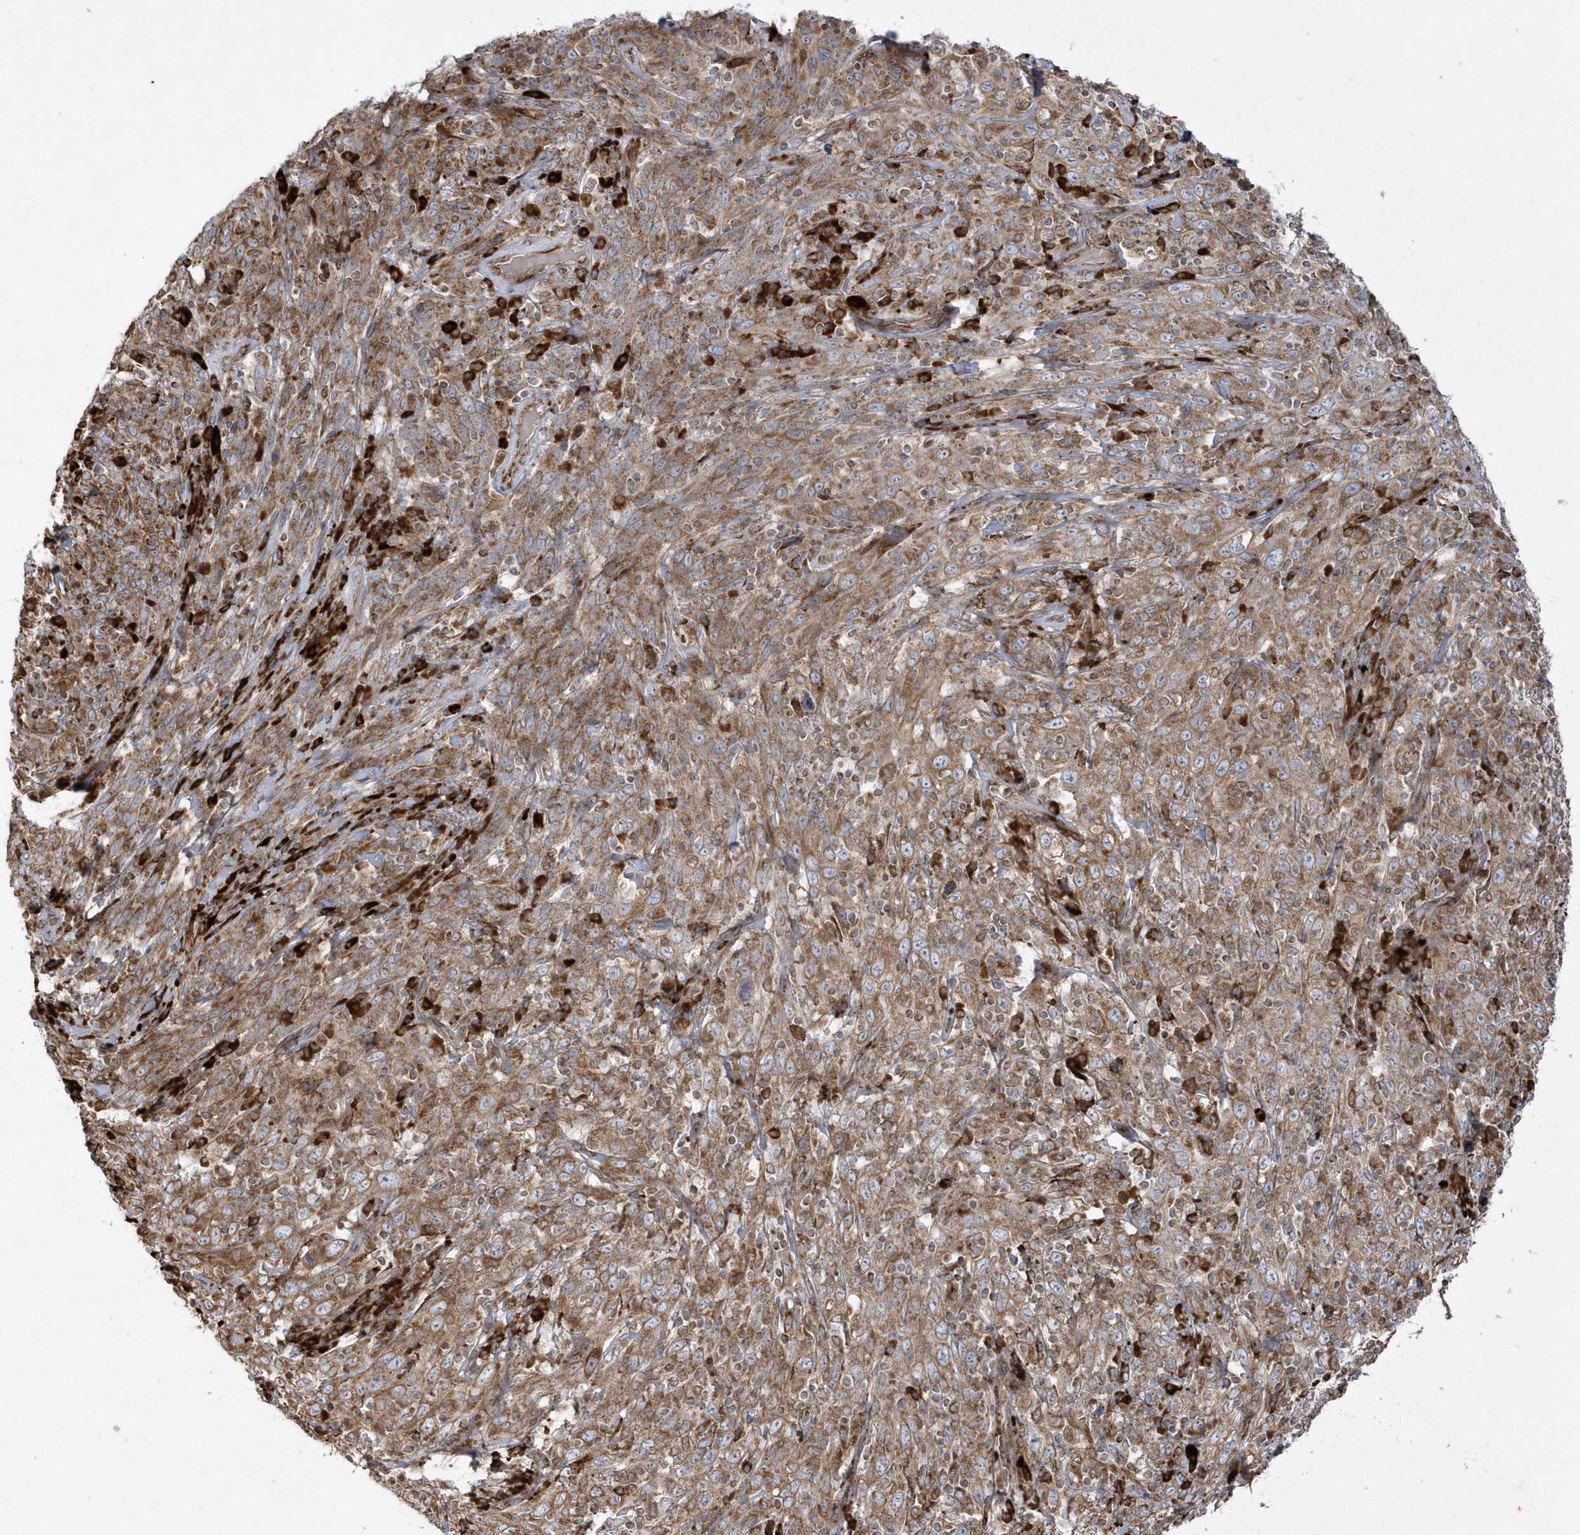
{"staining": {"intensity": "moderate", "quantity": ">75%", "location": "cytoplasmic/membranous"}, "tissue": "cervical cancer", "cell_type": "Tumor cells", "image_type": "cancer", "snomed": [{"axis": "morphology", "description": "Squamous cell carcinoma, NOS"}, {"axis": "topography", "description": "Cervix"}], "caption": "A high-resolution histopathology image shows immunohistochemistry (IHC) staining of cervical cancer, which demonstrates moderate cytoplasmic/membranous staining in approximately >75% of tumor cells.", "gene": "SH3BP2", "patient": {"sex": "female", "age": 46}}